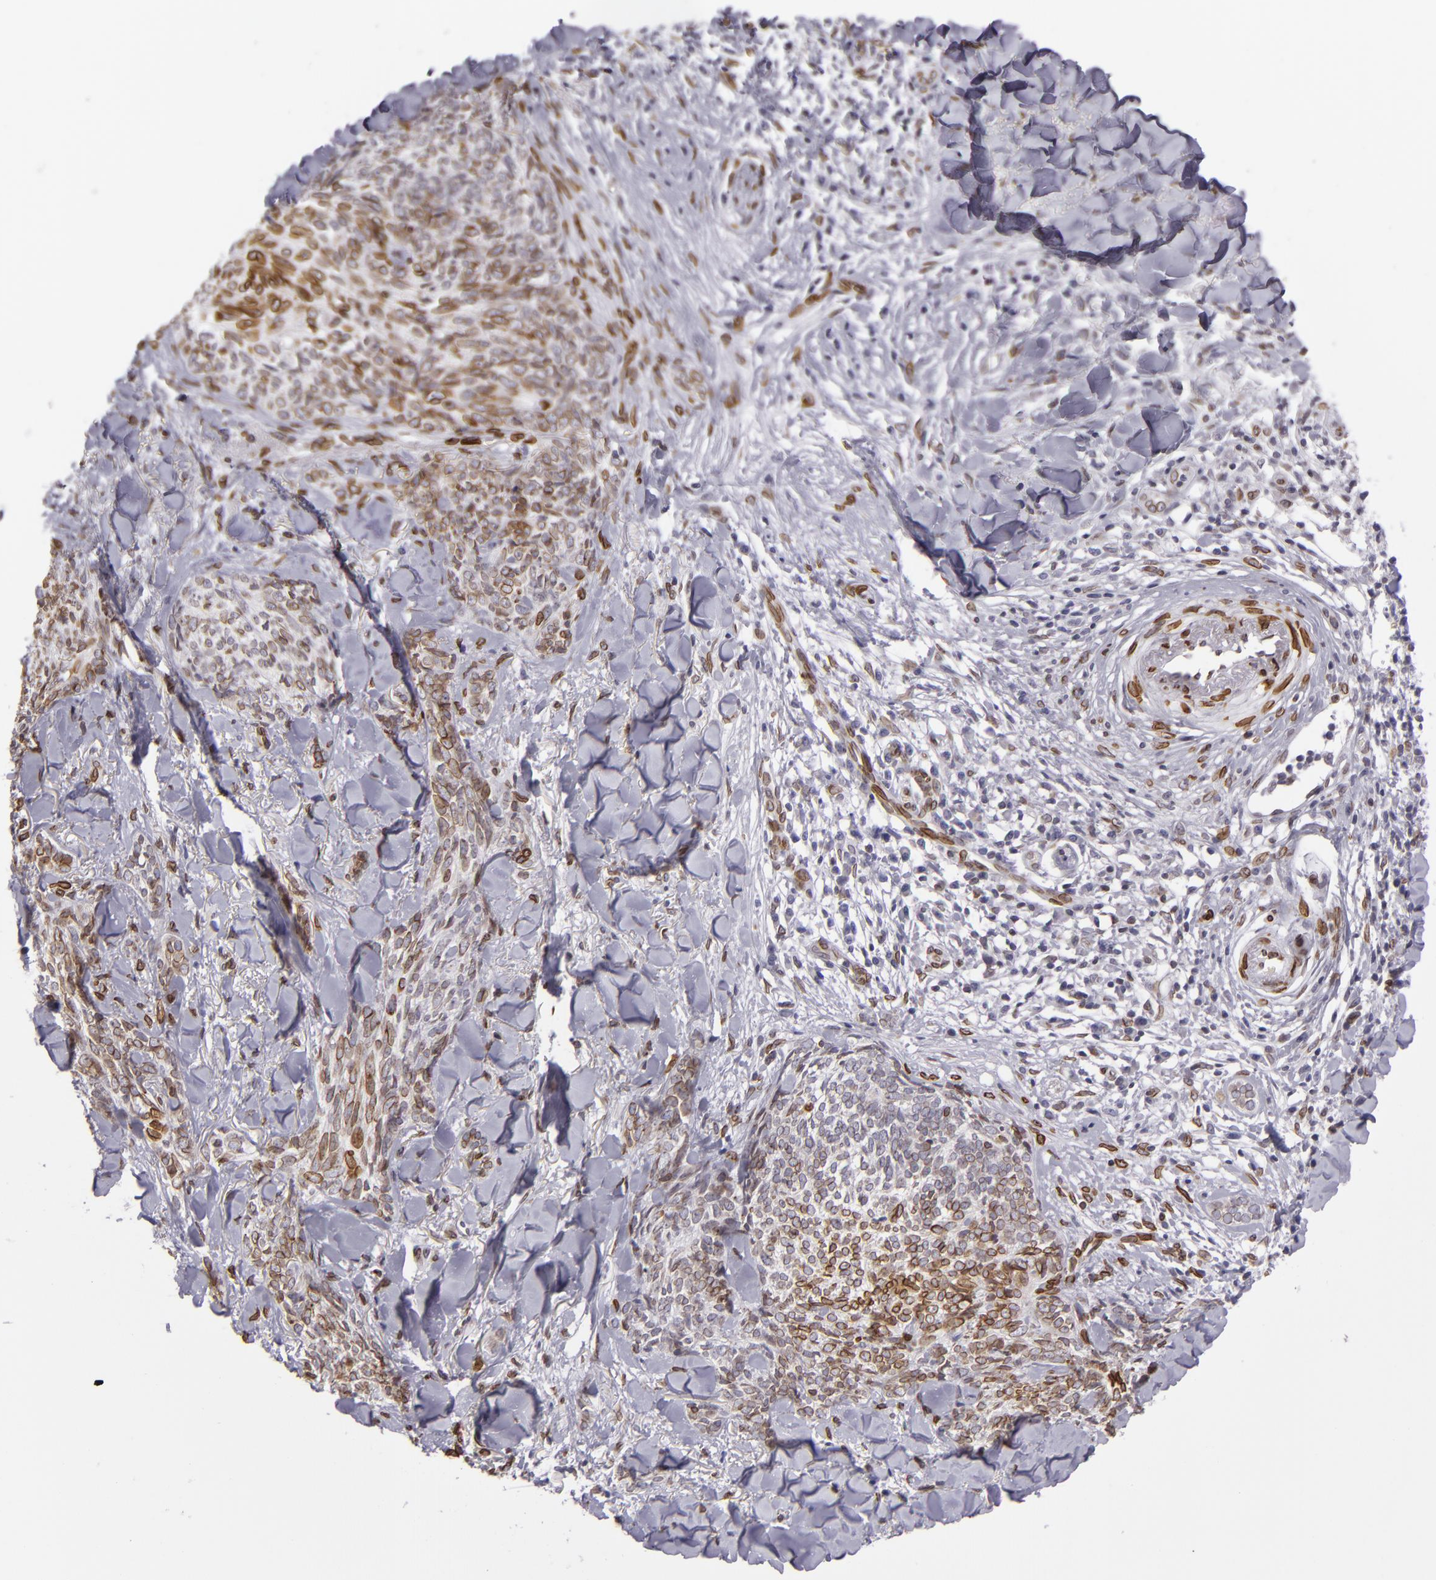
{"staining": {"intensity": "strong", "quantity": "25%-75%", "location": "nuclear"}, "tissue": "skin cancer", "cell_type": "Tumor cells", "image_type": "cancer", "snomed": [{"axis": "morphology", "description": "Basal cell carcinoma"}, {"axis": "topography", "description": "Skin"}], "caption": "A brown stain shows strong nuclear staining of a protein in basal cell carcinoma (skin) tumor cells.", "gene": "EMD", "patient": {"sex": "female", "age": 81}}